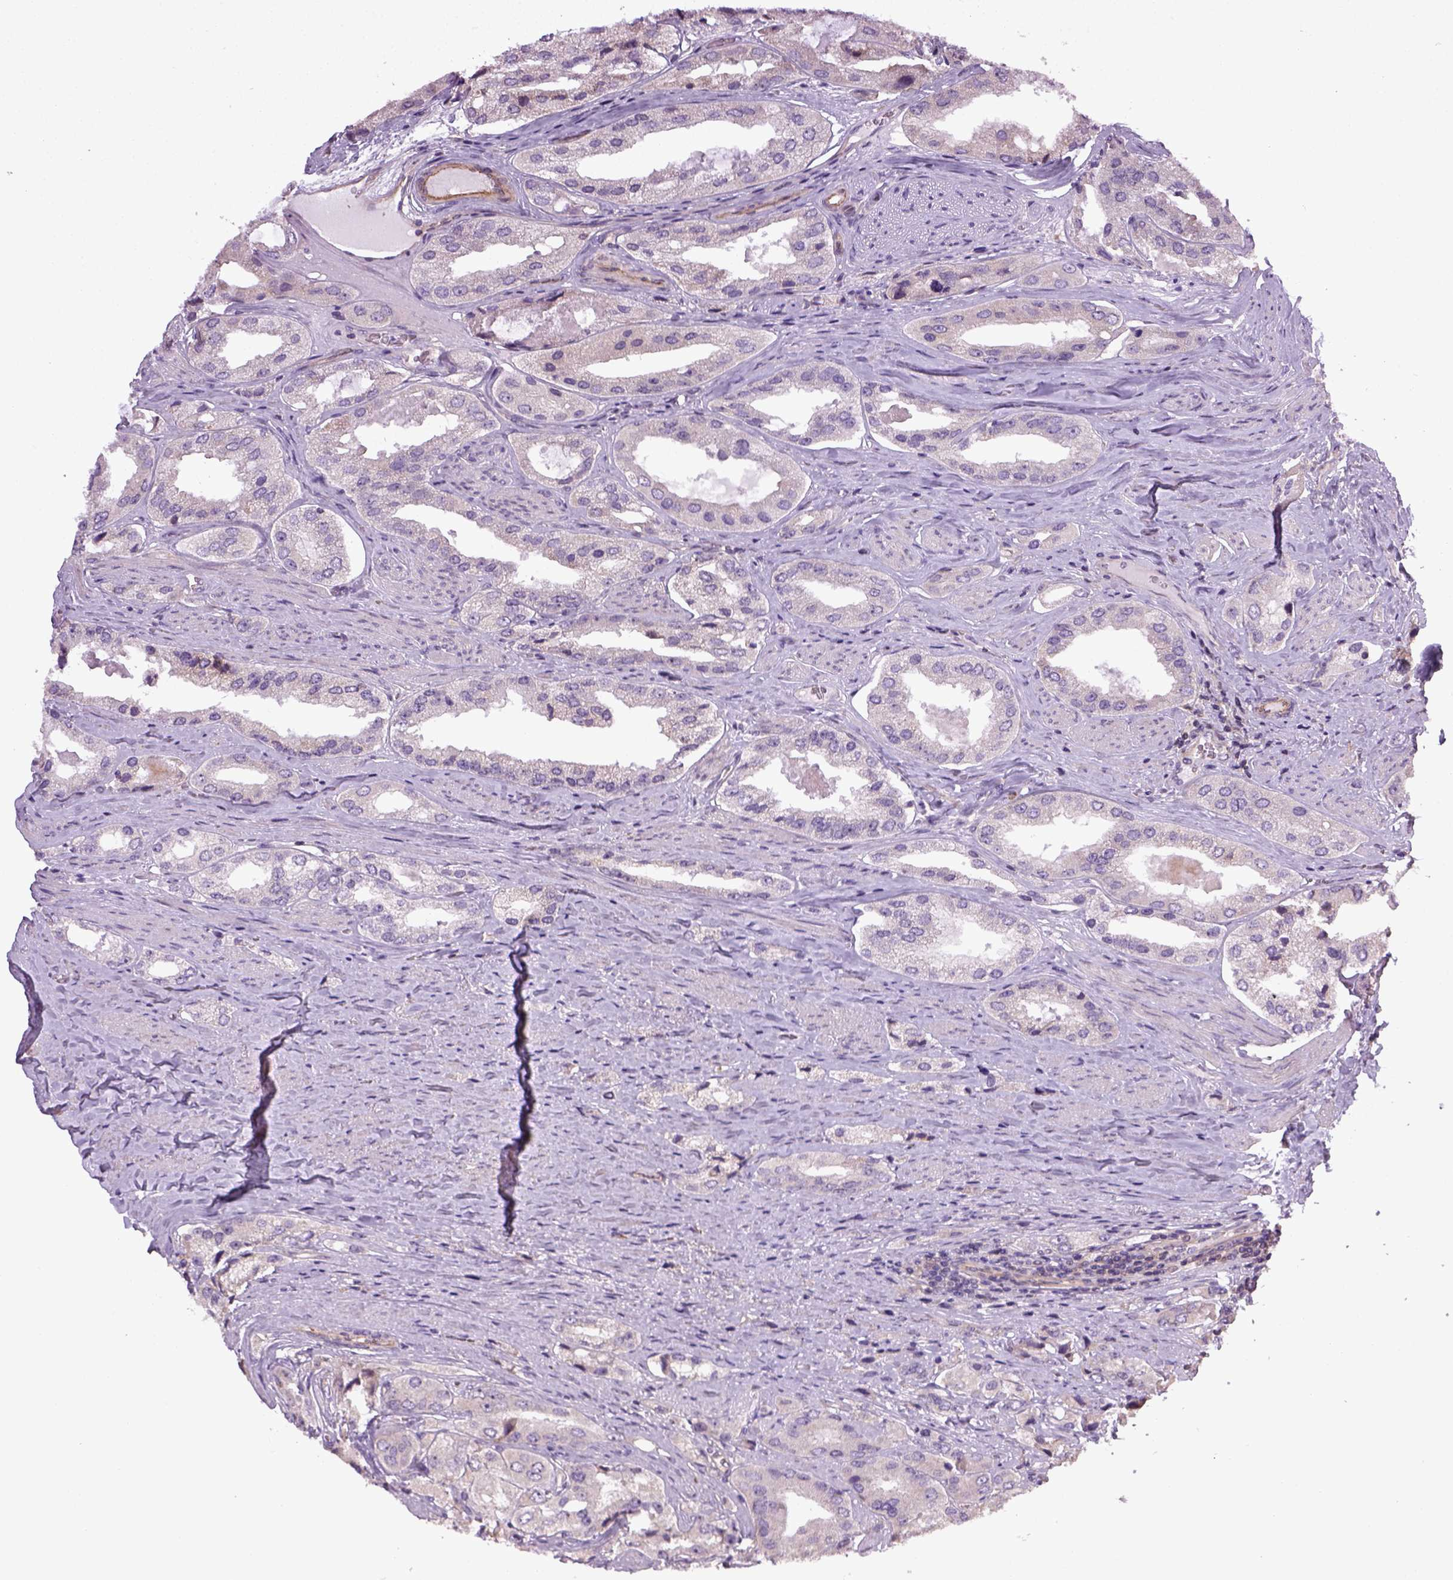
{"staining": {"intensity": "negative", "quantity": "none", "location": "none"}, "tissue": "prostate cancer", "cell_type": "Tumor cells", "image_type": "cancer", "snomed": [{"axis": "morphology", "description": "Adenocarcinoma, Low grade"}, {"axis": "topography", "description": "Prostate"}], "caption": "Prostate cancer (adenocarcinoma (low-grade)) was stained to show a protein in brown. There is no significant staining in tumor cells.", "gene": "TPRG1", "patient": {"sex": "male", "age": 69}}